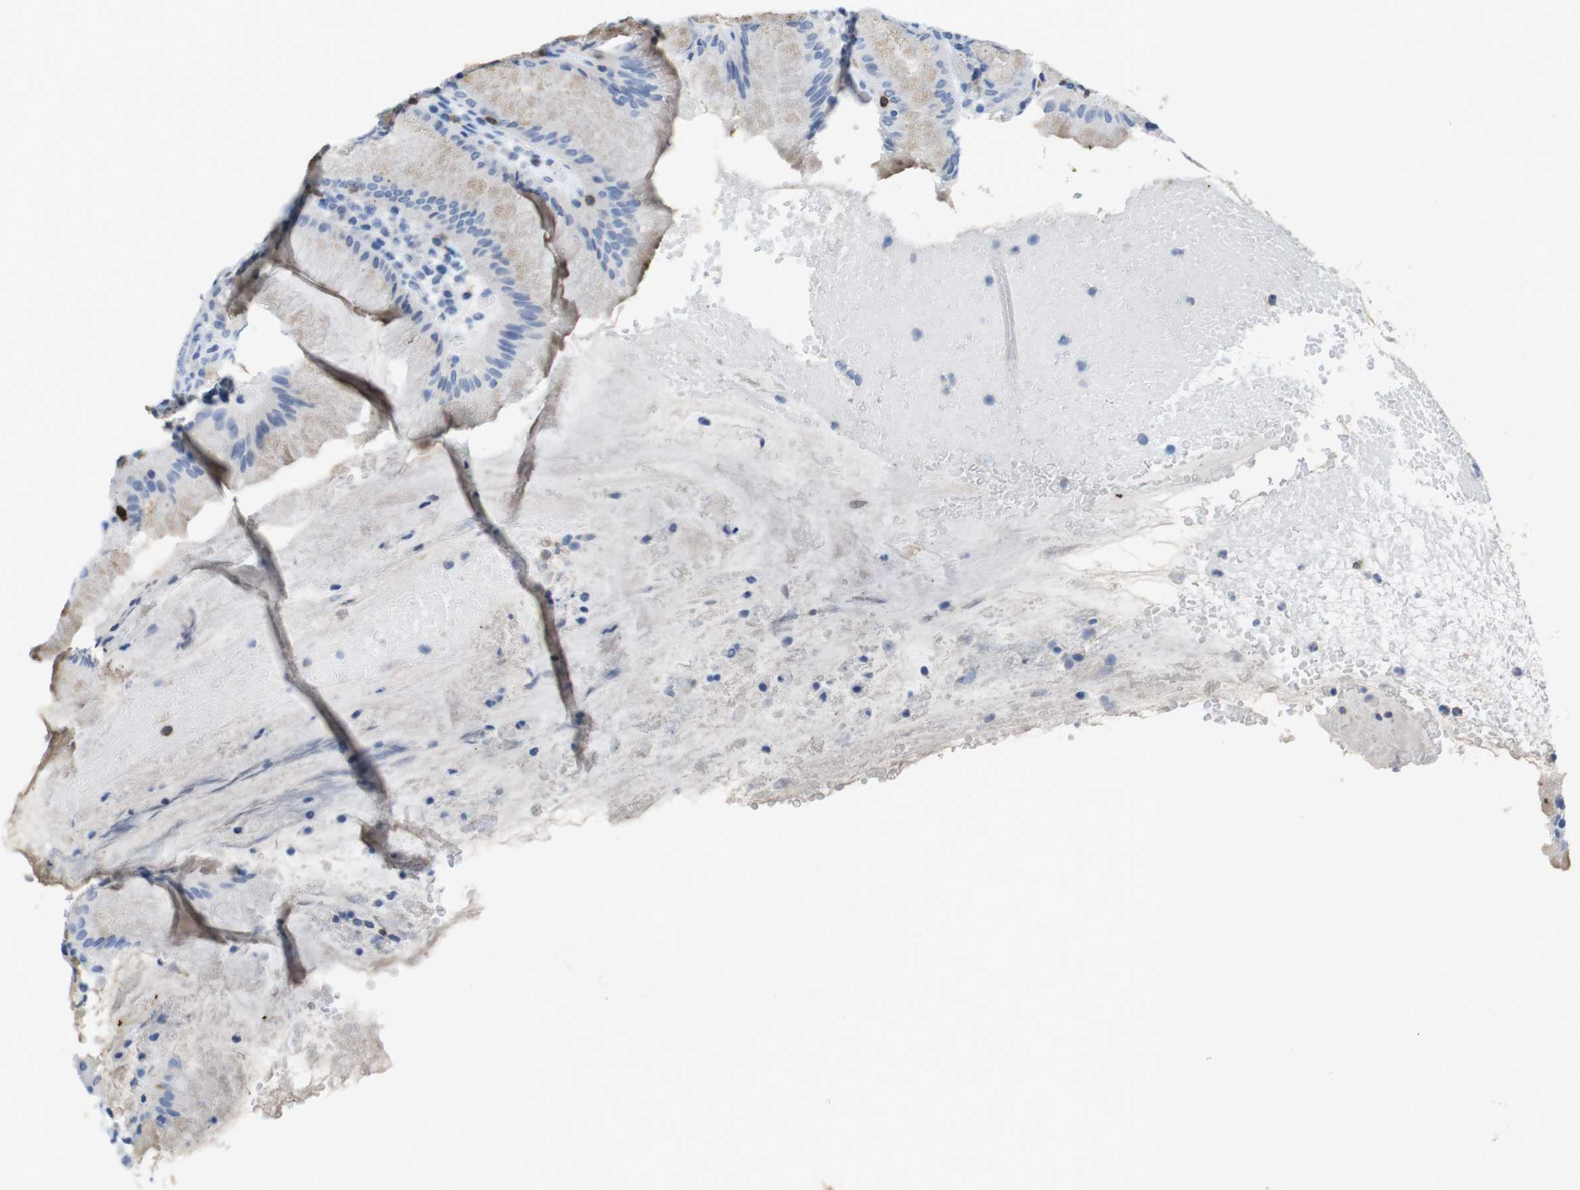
{"staining": {"intensity": "weak", "quantity": "<25%", "location": "cytoplasmic/membranous"}, "tissue": "stomach", "cell_type": "Glandular cells", "image_type": "normal", "snomed": [{"axis": "morphology", "description": "Normal tissue, NOS"}, {"axis": "topography", "description": "Stomach"}, {"axis": "topography", "description": "Stomach, lower"}], "caption": "This image is of benign stomach stained with IHC to label a protein in brown with the nuclei are counter-stained blue. There is no positivity in glandular cells.", "gene": "CD5", "patient": {"sex": "female", "age": 75}}